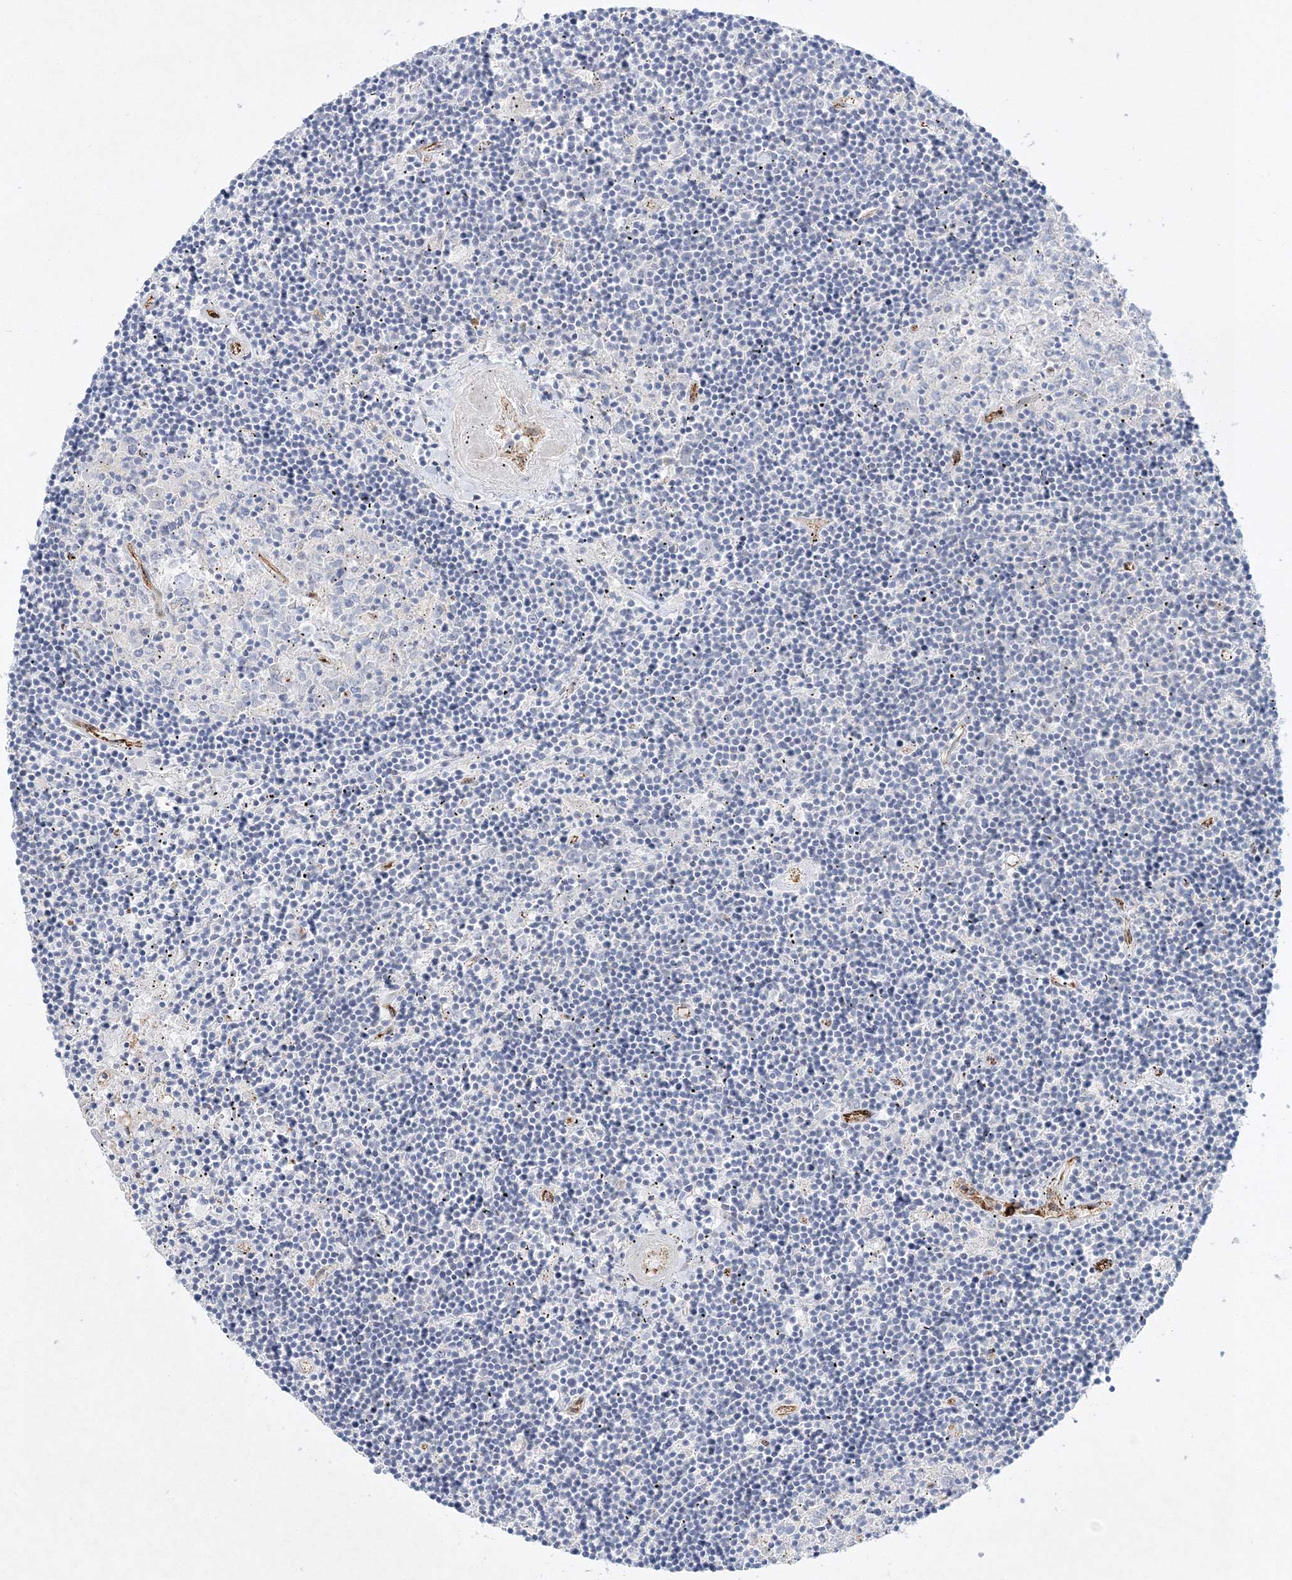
{"staining": {"intensity": "negative", "quantity": "none", "location": "none"}, "tissue": "lymphoma", "cell_type": "Tumor cells", "image_type": "cancer", "snomed": [{"axis": "morphology", "description": "Malignant lymphoma, non-Hodgkin's type, Low grade"}, {"axis": "topography", "description": "Spleen"}], "caption": "Immunohistochemistry (IHC) of lymphoma shows no staining in tumor cells. The staining is performed using DAB (3,3'-diaminobenzidine) brown chromogen with nuclei counter-stained in using hematoxylin.", "gene": "ZFYVE16", "patient": {"sex": "male", "age": 76}}